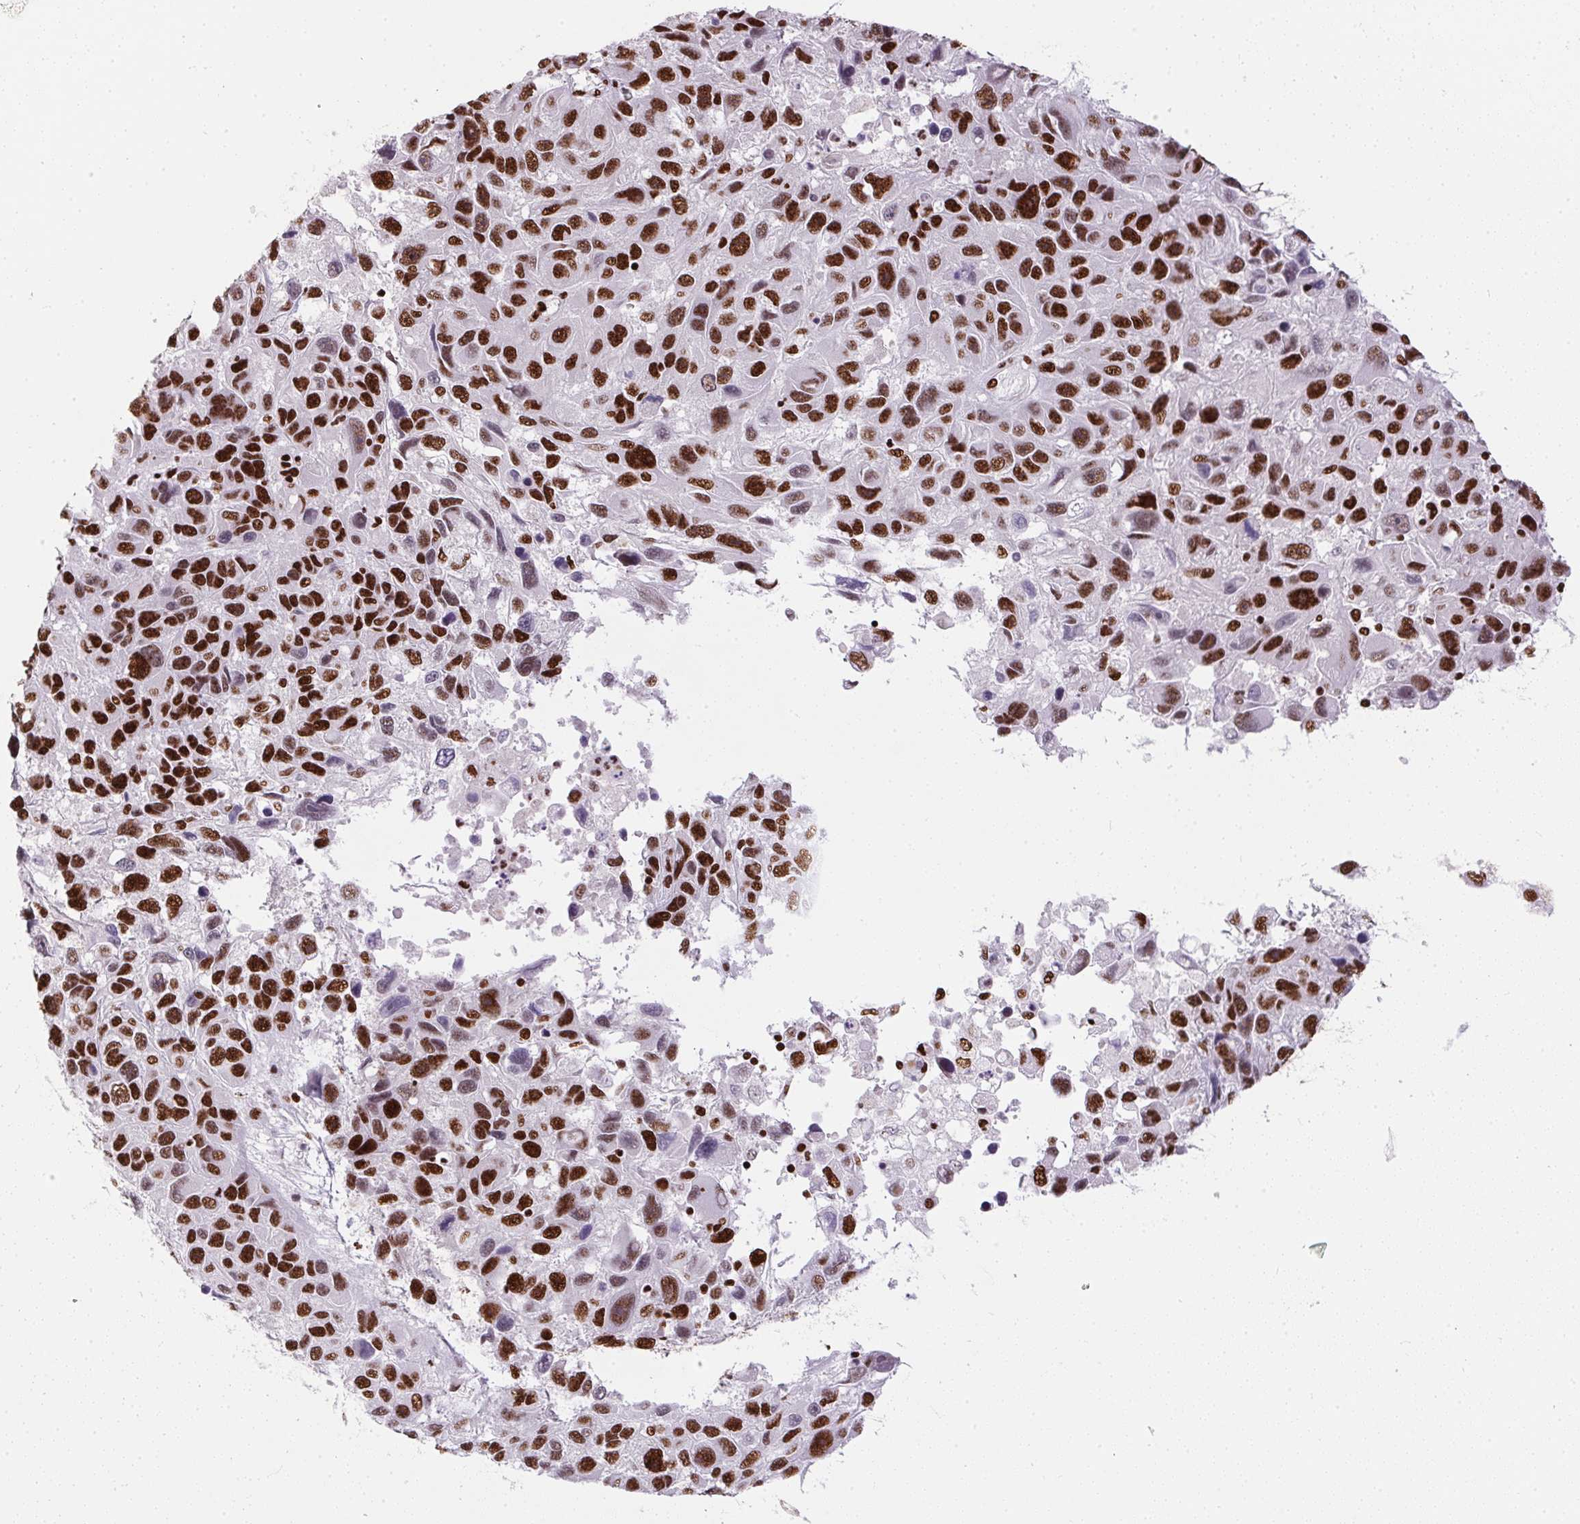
{"staining": {"intensity": "strong", "quantity": ">75%", "location": "nuclear"}, "tissue": "melanoma", "cell_type": "Tumor cells", "image_type": "cancer", "snomed": [{"axis": "morphology", "description": "Malignant melanoma, NOS"}, {"axis": "topography", "description": "Skin"}], "caption": "Malignant melanoma stained for a protein exhibits strong nuclear positivity in tumor cells.", "gene": "PAGE3", "patient": {"sex": "male", "age": 53}}